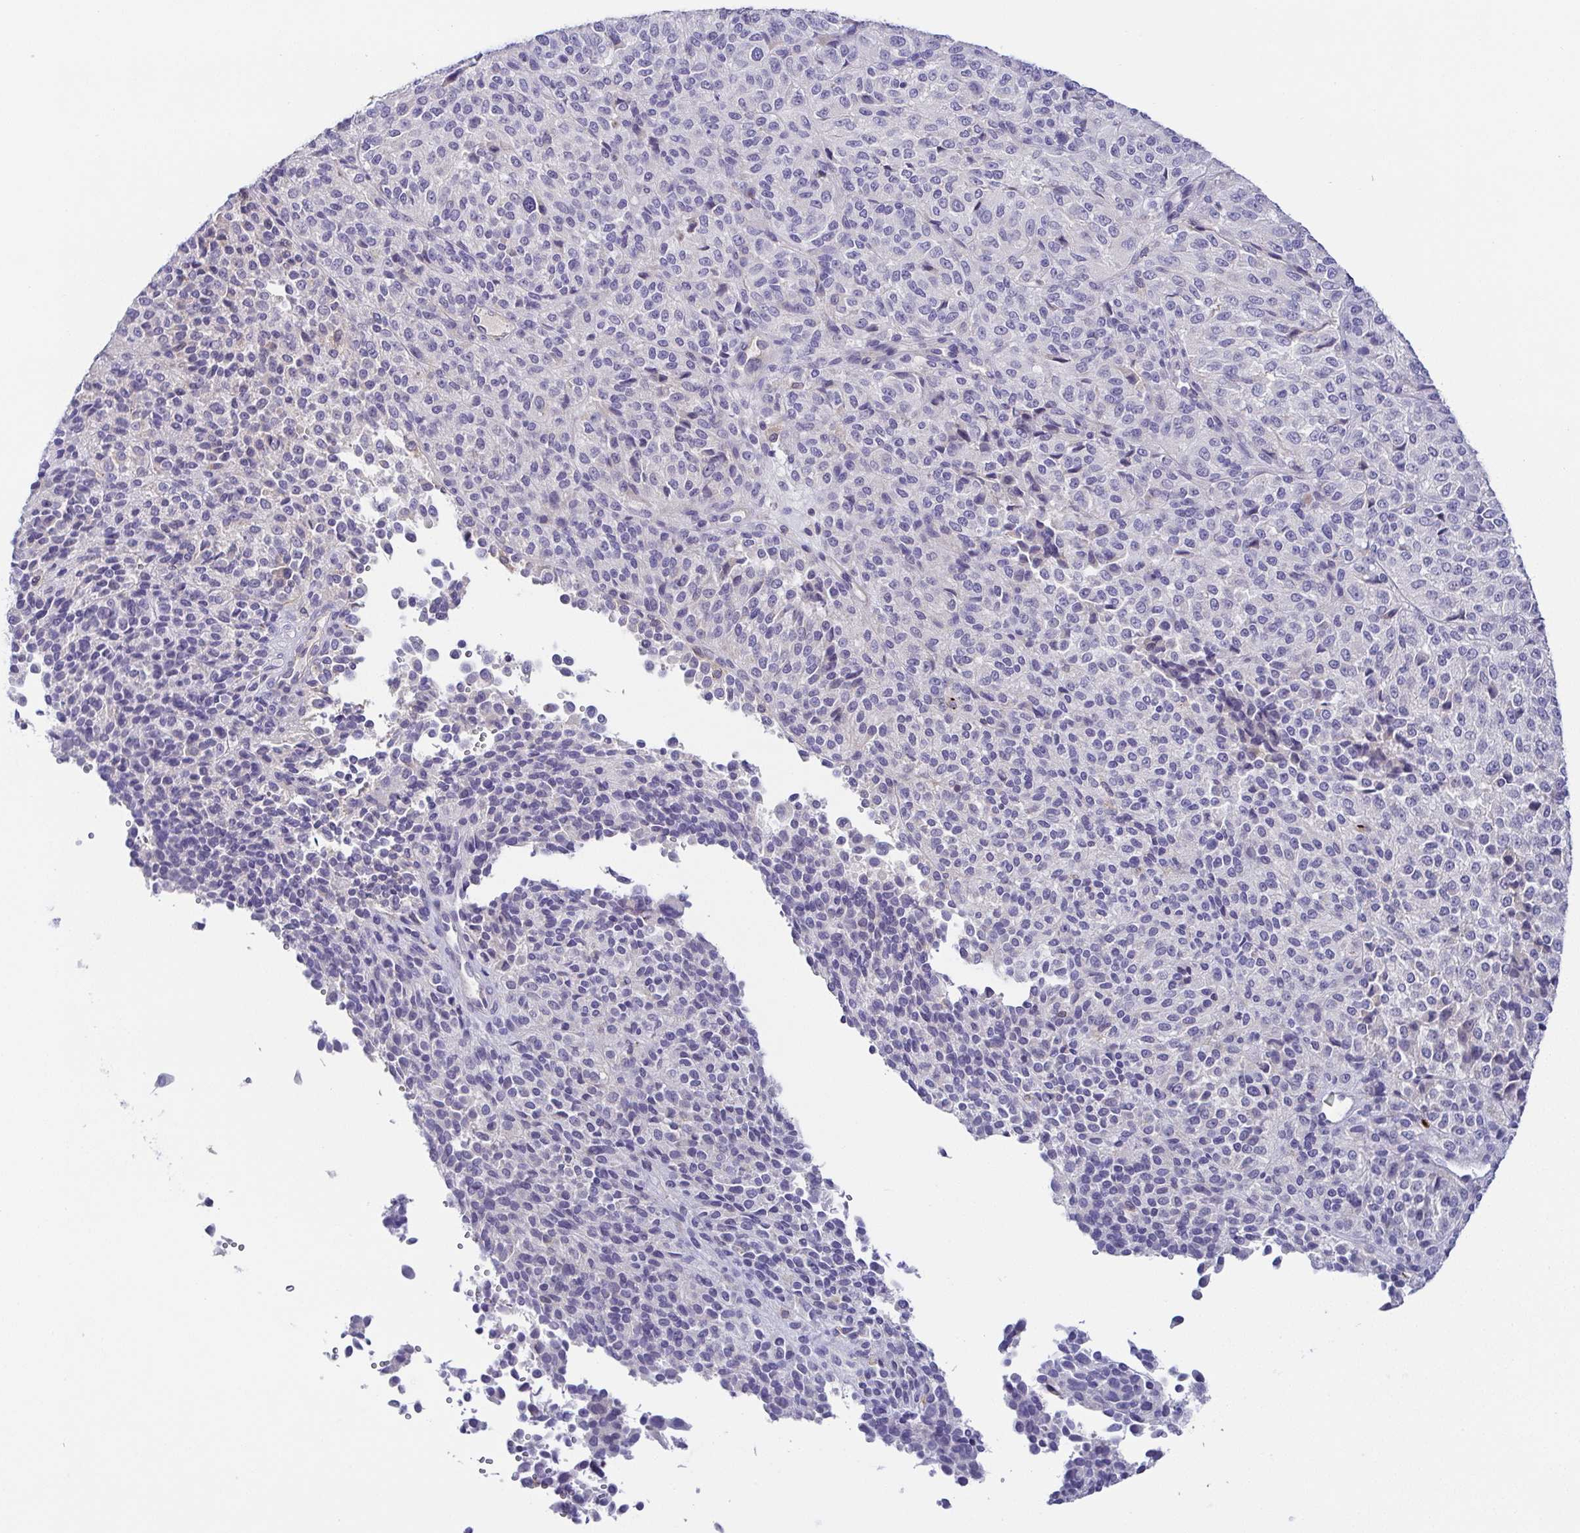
{"staining": {"intensity": "negative", "quantity": "none", "location": "none"}, "tissue": "melanoma", "cell_type": "Tumor cells", "image_type": "cancer", "snomed": [{"axis": "morphology", "description": "Malignant melanoma, Metastatic site"}, {"axis": "topography", "description": "Brain"}], "caption": "This is a image of immunohistochemistry staining of melanoma, which shows no positivity in tumor cells.", "gene": "RNASE7", "patient": {"sex": "female", "age": 56}}